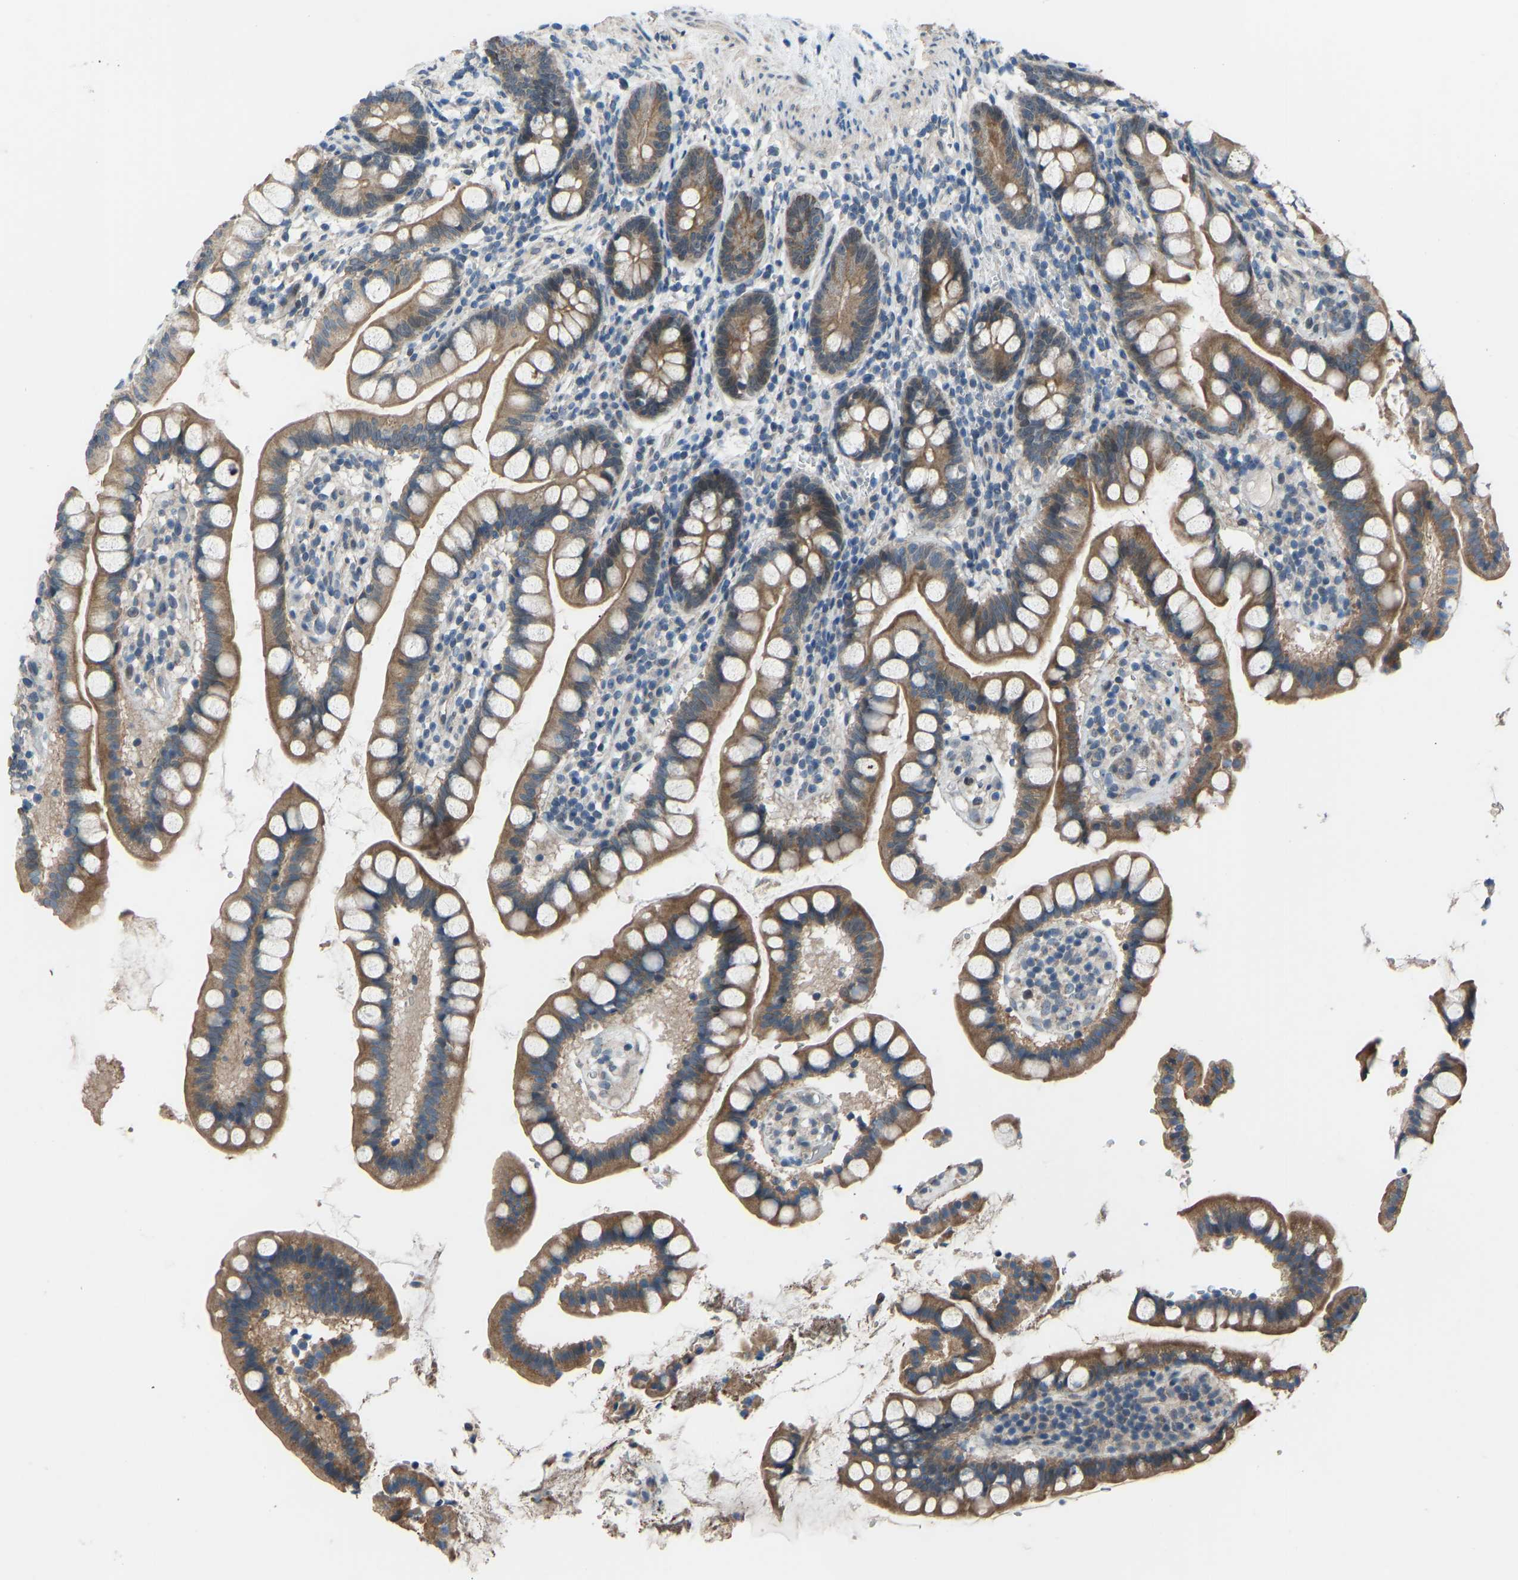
{"staining": {"intensity": "moderate", "quantity": ">75%", "location": "cytoplasmic/membranous"}, "tissue": "small intestine", "cell_type": "Glandular cells", "image_type": "normal", "snomed": [{"axis": "morphology", "description": "Normal tissue, NOS"}, {"axis": "topography", "description": "Small intestine"}], "caption": "Immunohistochemical staining of normal human small intestine demonstrates moderate cytoplasmic/membranous protein expression in about >75% of glandular cells. The staining was performed using DAB (3,3'-diaminobenzidine) to visualize the protein expression in brown, while the nuclei were stained in blue with hematoxylin (Magnification: 20x).", "gene": "CDK2AP1", "patient": {"sex": "female", "age": 84}}